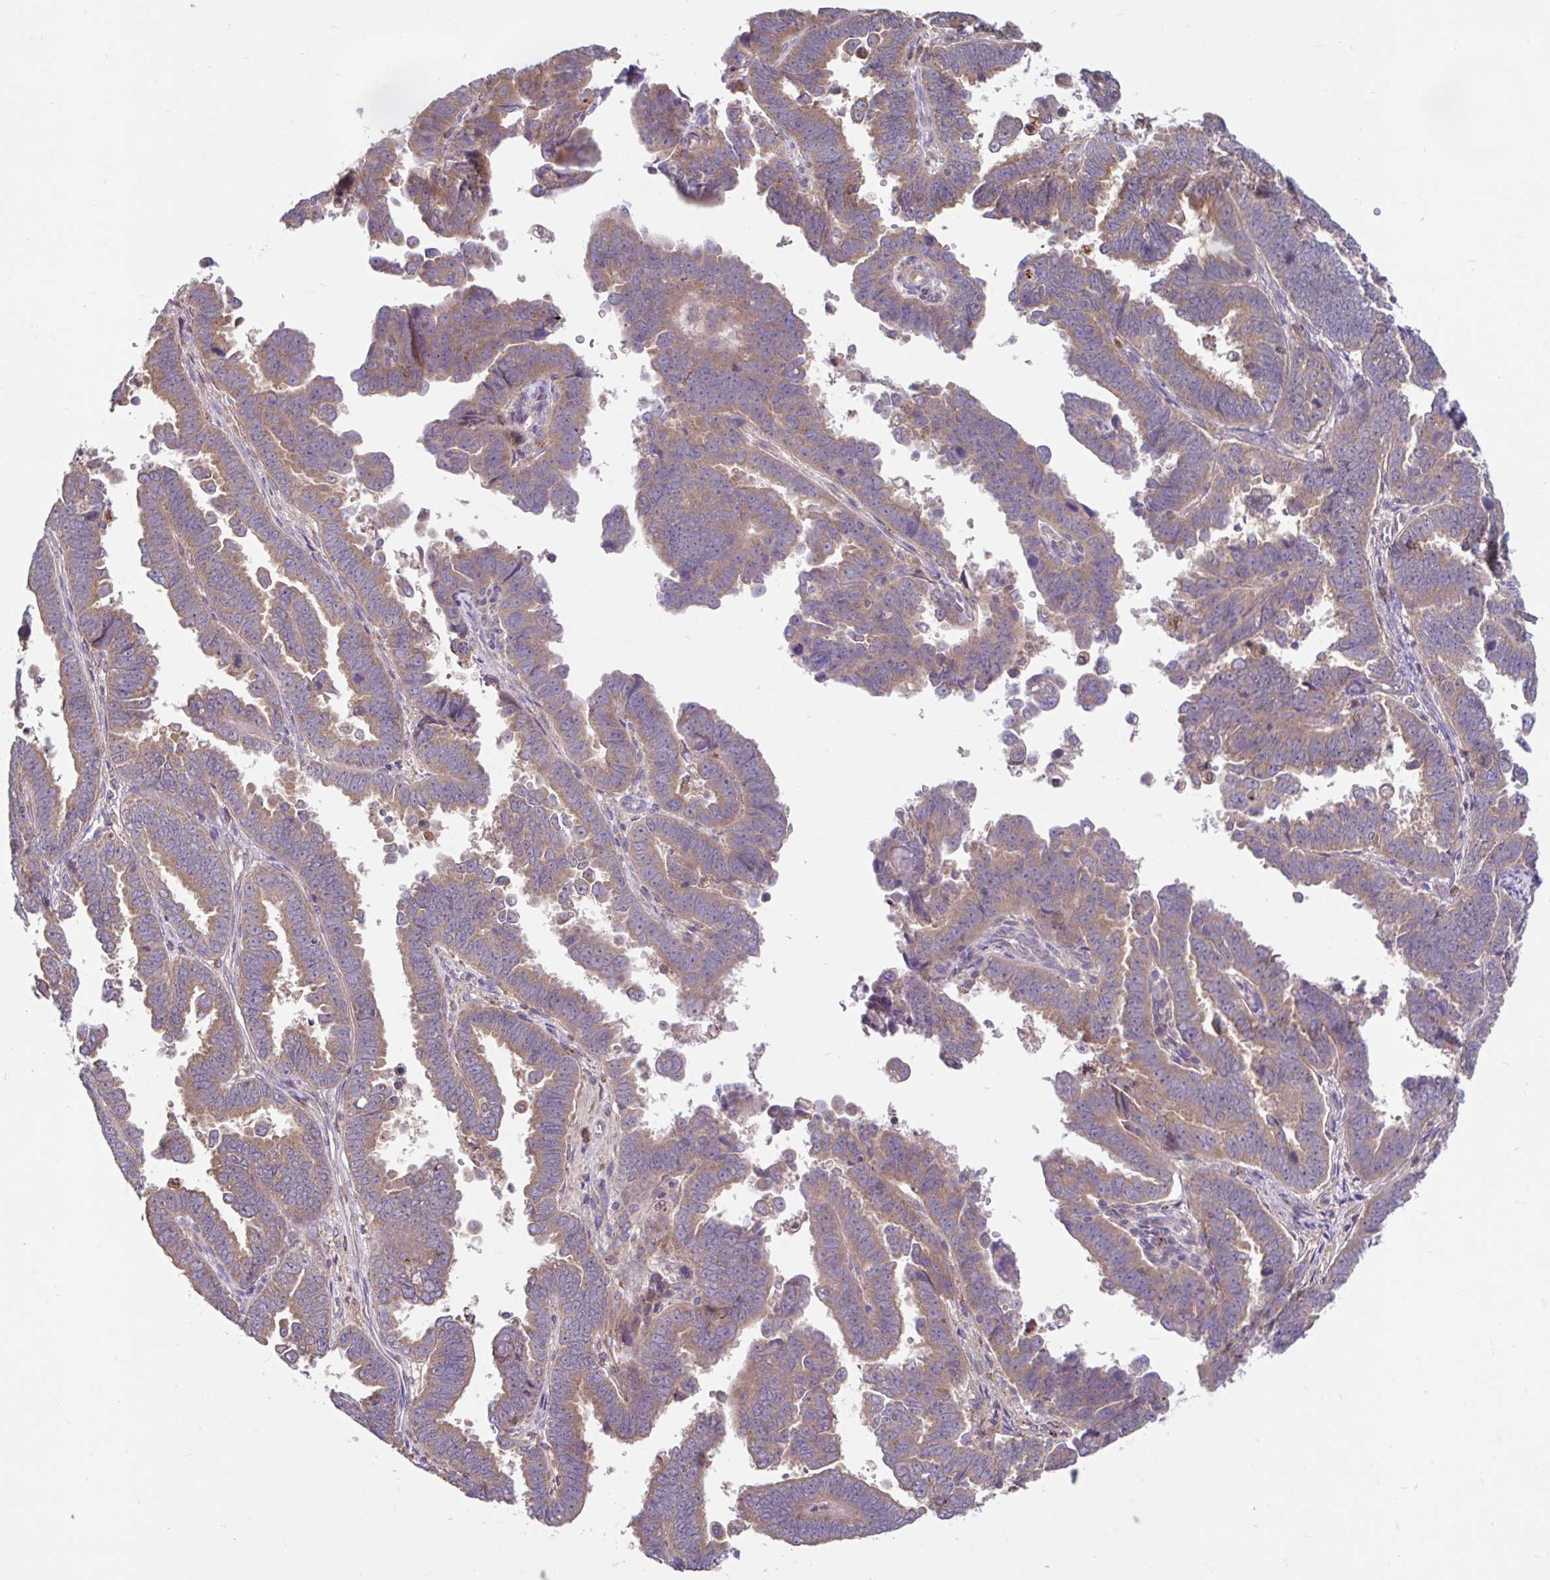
{"staining": {"intensity": "moderate", "quantity": ">75%", "location": "cytoplasmic/membranous"}, "tissue": "endometrial cancer", "cell_type": "Tumor cells", "image_type": "cancer", "snomed": [{"axis": "morphology", "description": "Adenocarcinoma, NOS"}, {"axis": "topography", "description": "Endometrium"}], "caption": "Immunohistochemistry (IHC) histopathology image of endometrial cancer (adenocarcinoma) stained for a protein (brown), which exhibits medium levels of moderate cytoplasmic/membranous staining in about >75% of tumor cells.", "gene": "RALBP1", "patient": {"sex": "female", "age": 75}}